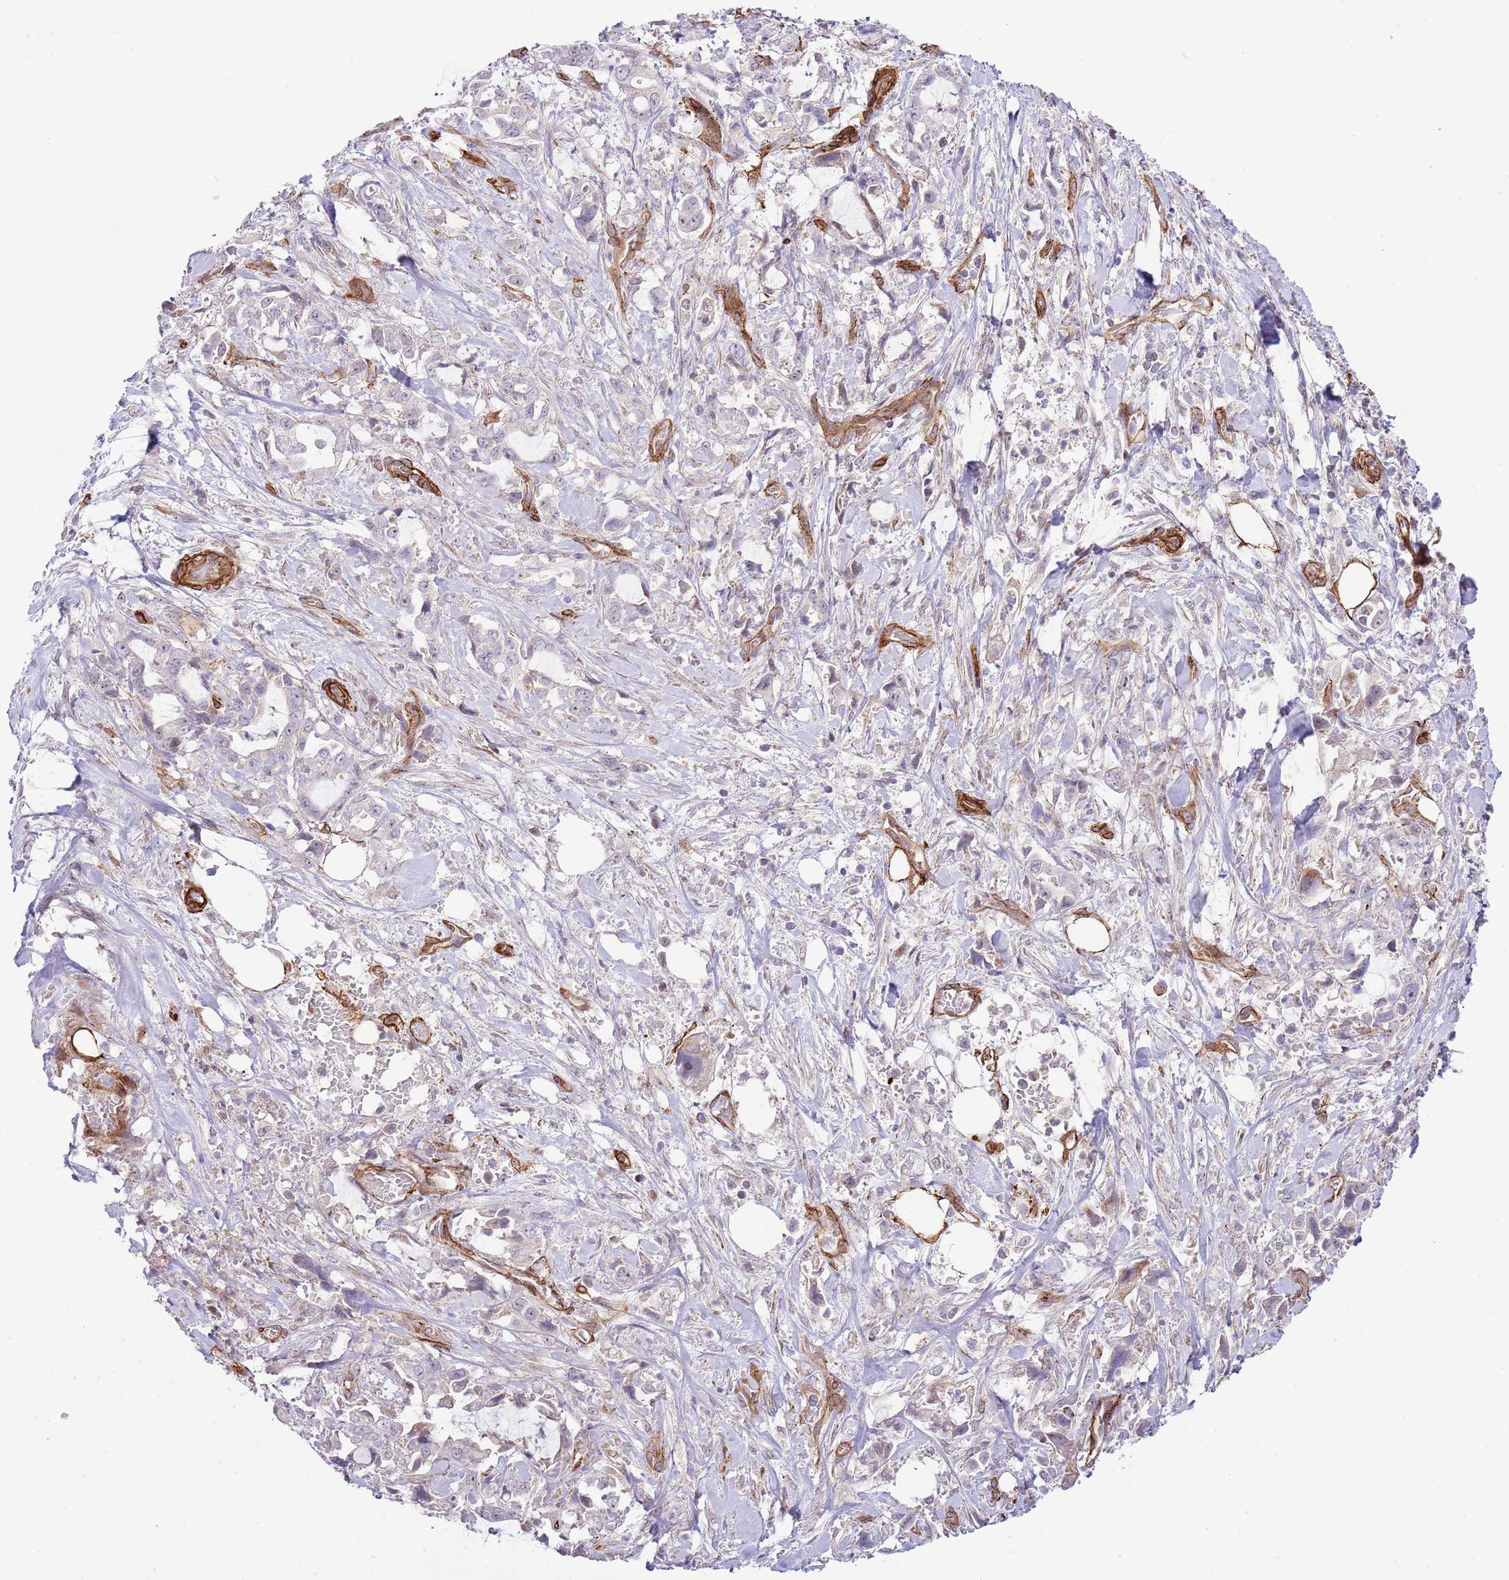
{"staining": {"intensity": "negative", "quantity": "none", "location": "none"}, "tissue": "pancreatic cancer", "cell_type": "Tumor cells", "image_type": "cancer", "snomed": [{"axis": "morphology", "description": "Adenocarcinoma, NOS"}, {"axis": "topography", "description": "Pancreas"}], "caption": "This photomicrograph is of pancreatic adenocarcinoma stained with immunohistochemistry to label a protein in brown with the nuclei are counter-stained blue. There is no staining in tumor cells.", "gene": "NEK3", "patient": {"sex": "female", "age": 61}}